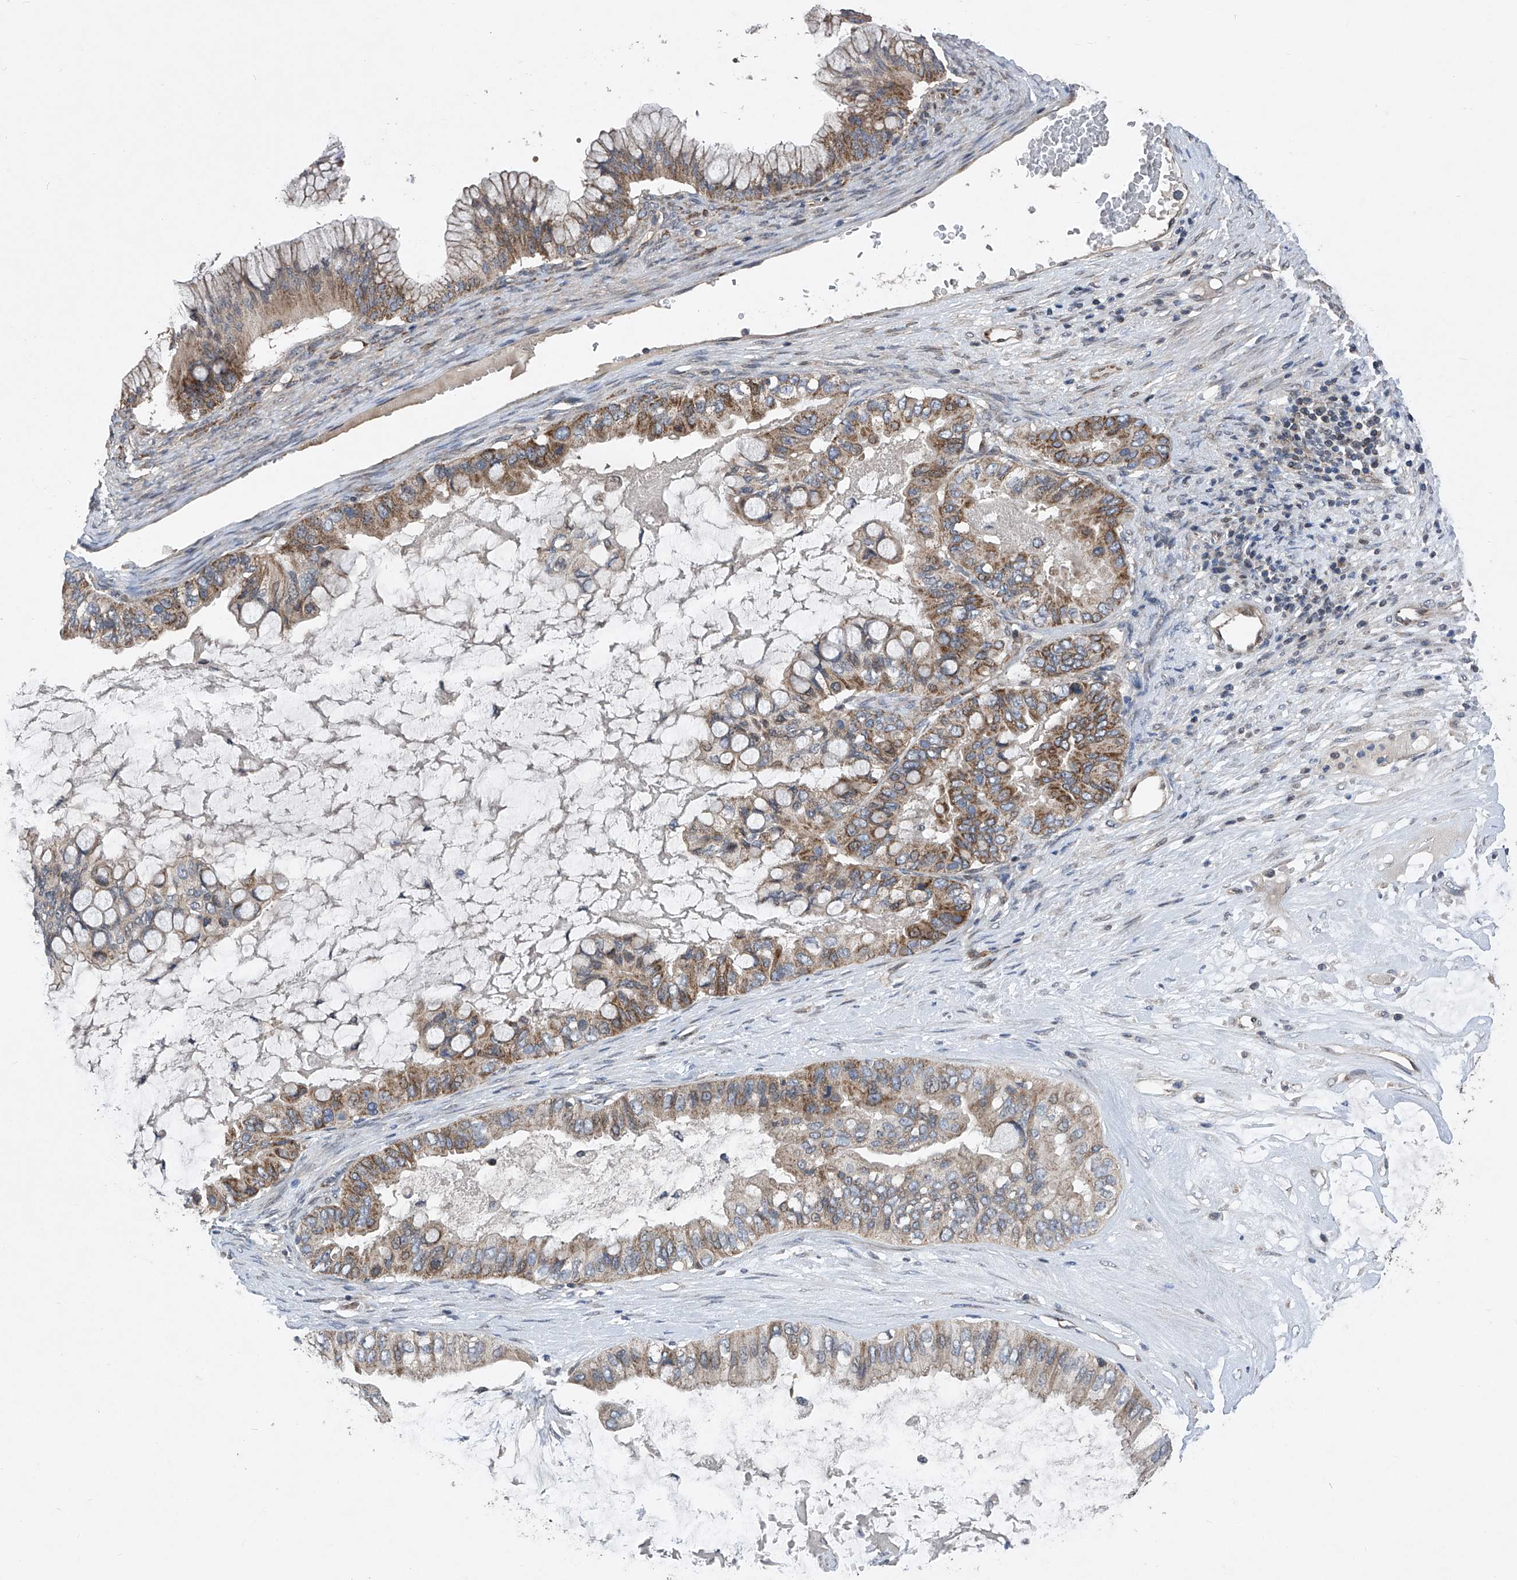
{"staining": {"intensity": "moderate", "quantity": ">75%", "location": "cytoplasmic/membranous"}, "tissue": "ovarian cancer", "cell_type": "Tumor cells", "image_type": "cancer", "snomed": [{"axis": "morphology", "description": "Cystadenocarcinoma, mucinous, NOS"}, {"axis": "topography", "description": "Ovary"}], "caption": "An image of human mucinous cystadenocarcinoma (ovarian) stained for a protein exhibits moderate cytoplasmic/membranous brown staining in tumor cells.", "gene": "BCKDHB", "patient": {"sex": "female", "age": 80}}